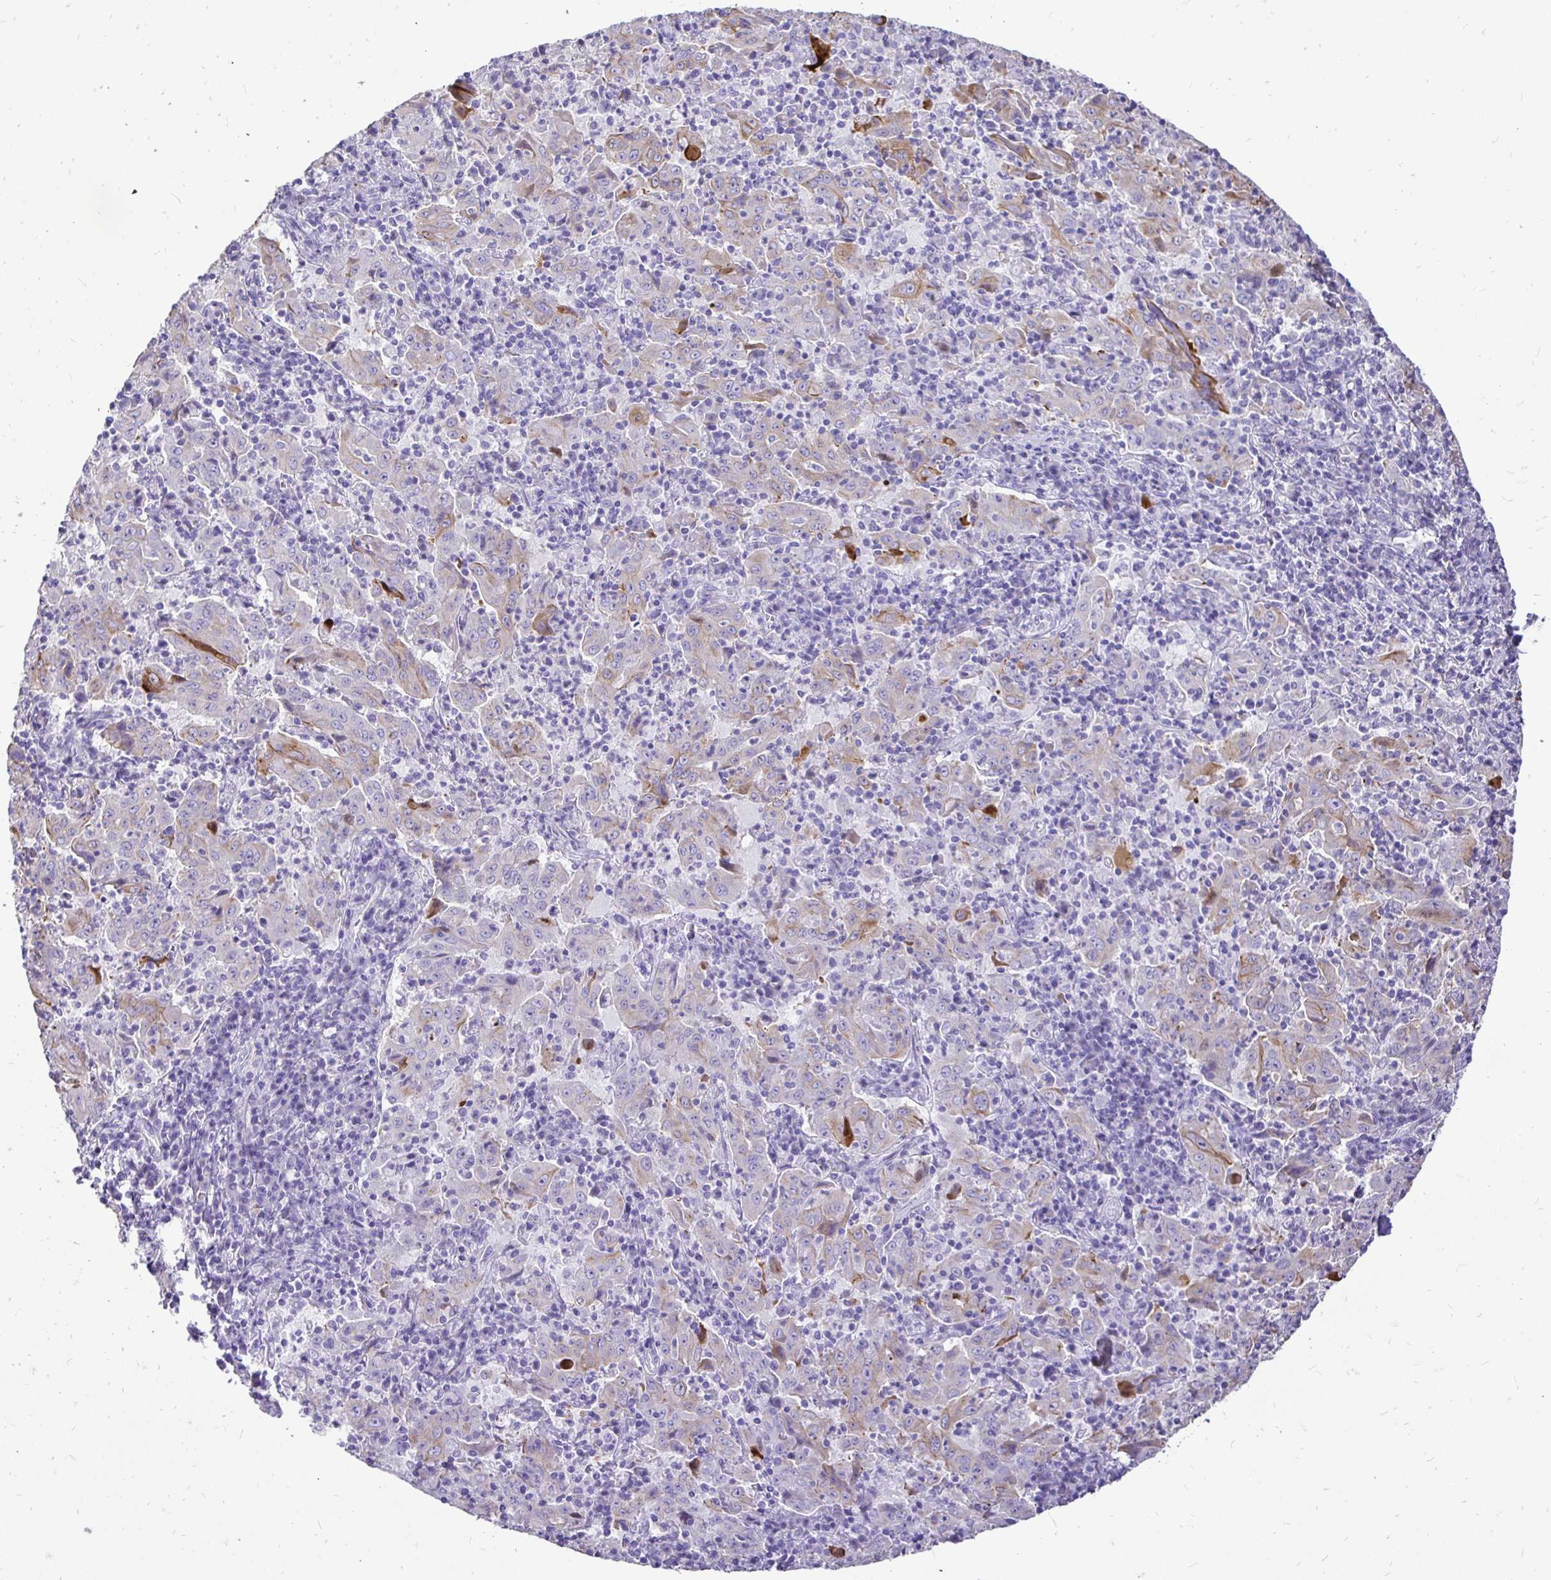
{"staining": {"intensity": "moderate", "quantity": "25%-75%", "location": "cytoplasmic/membranous"}, "tissue": "pancreatic cancer", "cell_type": "Tumor cells", "image_type": "cancer", "snomed": [{"axis": "morphology", "description": "Adenocarcinoma, NOS"}, {"axis": "topography", "description": "Pancreas"}], "caption": "This micrograph displays immunohistochemistry (IHC) staining of pancreatic adenocarcinoma, with medium moderate cytoplasmic/membranous positivity in approximately 25%-75% of tumor cells.", "gene": "TAF1D", "patient": {"sex": "male", "age": 63}}